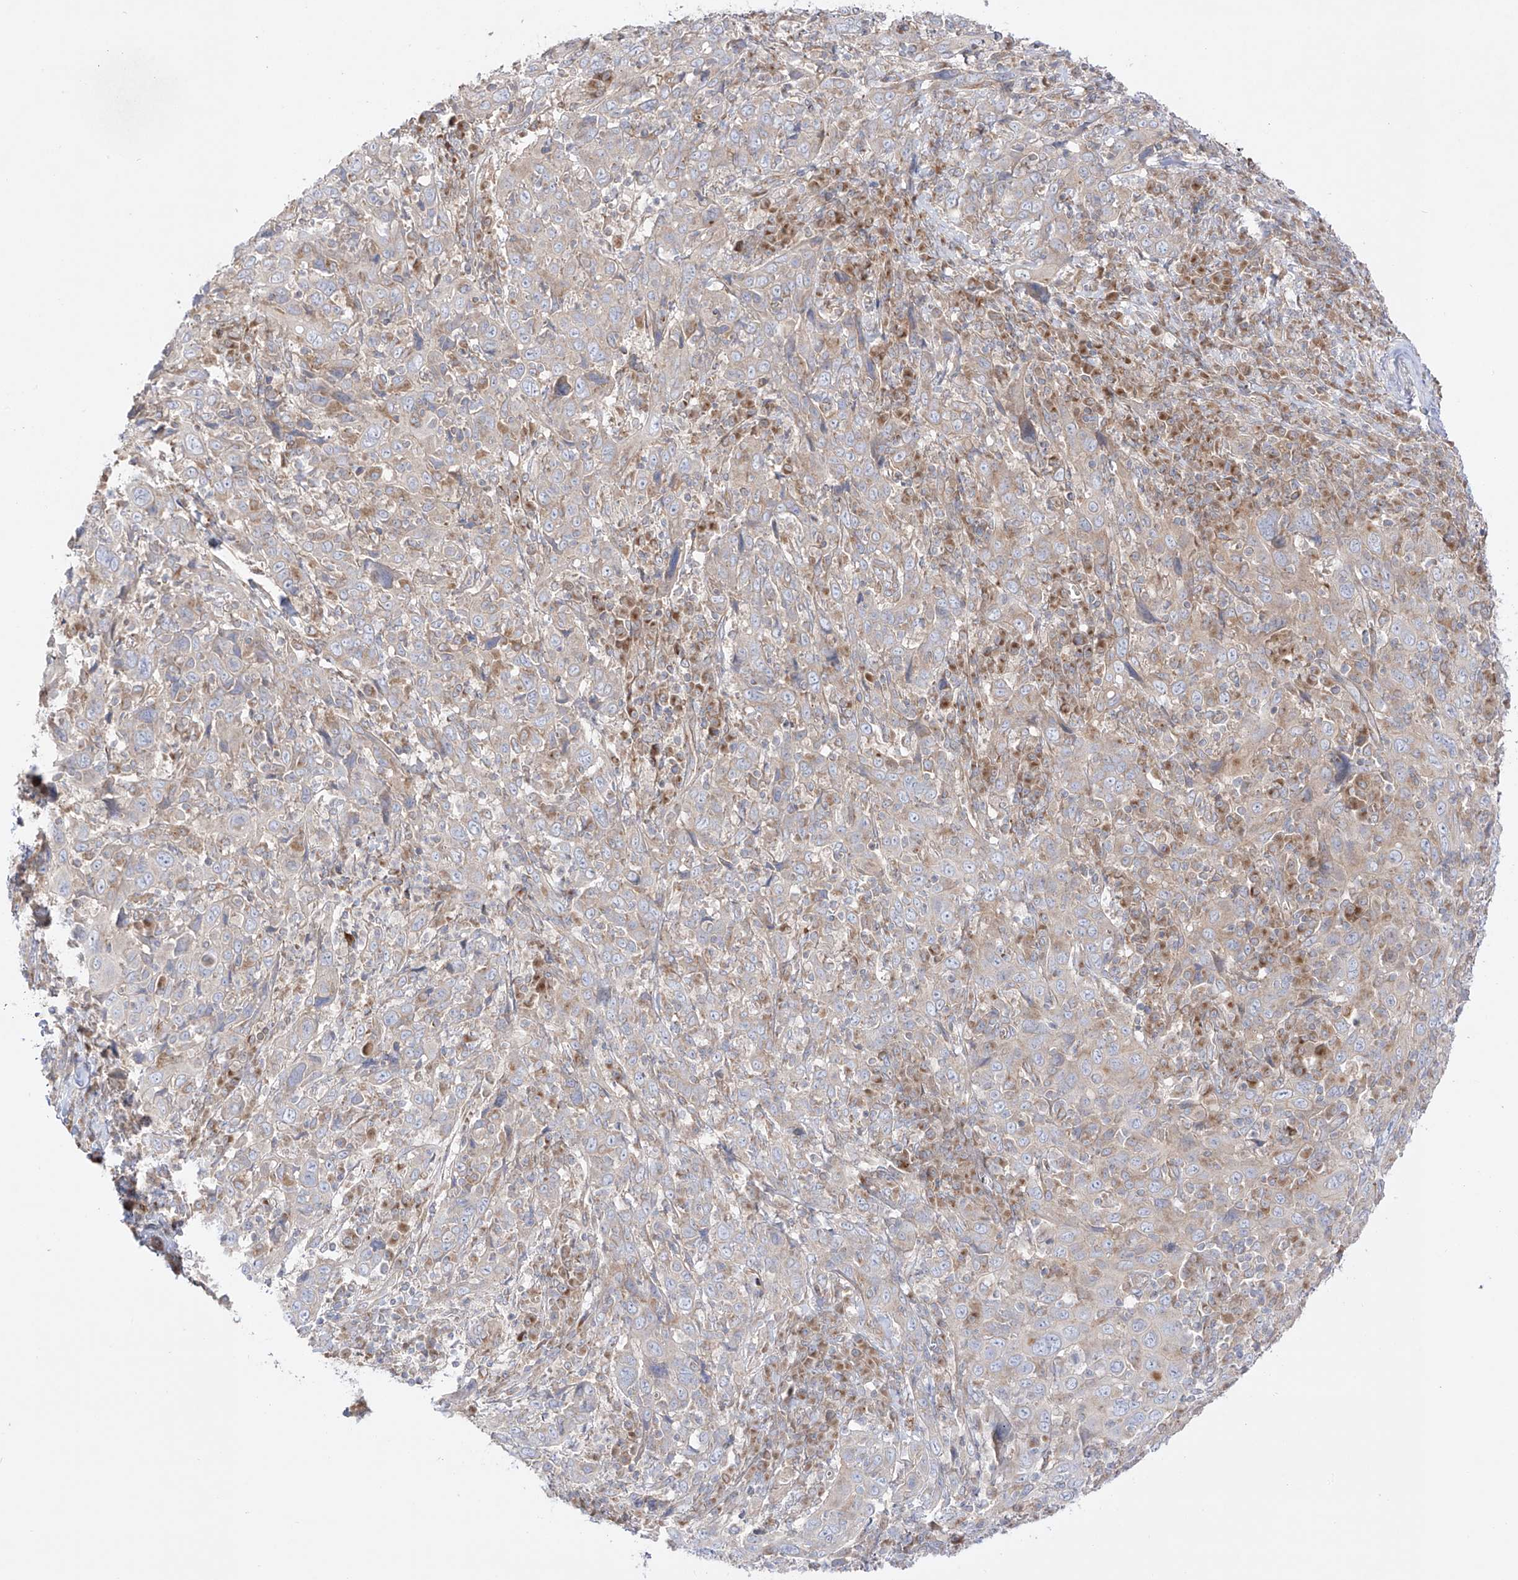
{"staining": {"intensity": "weak", "quantity": "25%-75%", "location": "cytoplasmic/membranous"}, "tissue": "cervical cancer", "cell_type": "Tumor cells", "image_type": "cancer", "snomed": [{"axis": "morphology", "description": "Squamous cell carcinoma, NOS"}, {"axis": "topography", "description": "Cervix"}], "caption": "Cervical cancer (squamous cell carcinoma) stained with a brown dye exhibits weak cytoplasmic/membranous positive expression in about 25%-75% of tumor cells.", "gene": "YKT6", "patient": {"sex": "female", "age": 46}}